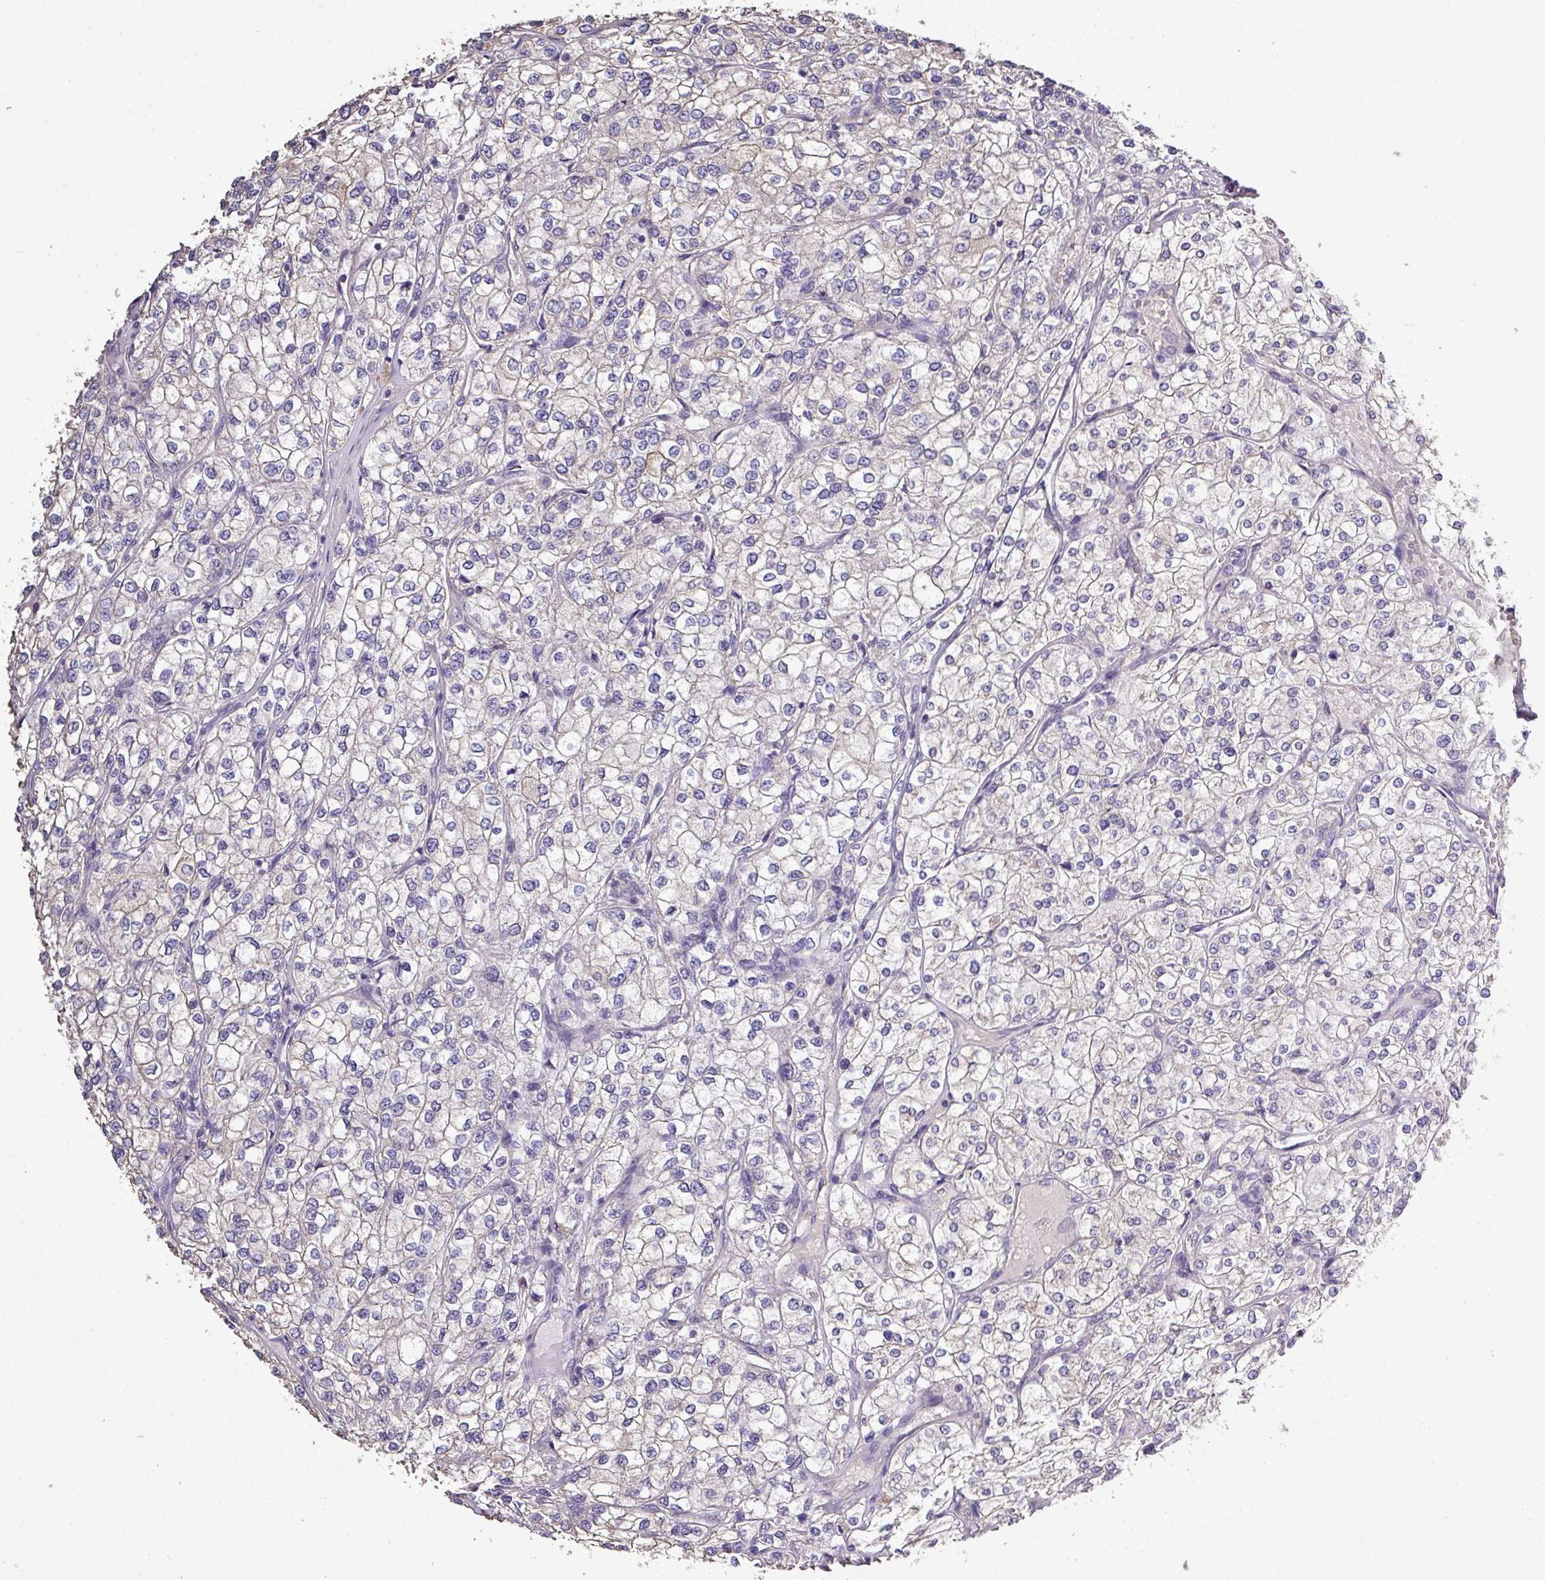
{"staining": {"intensity": "weak", "quantity": "<25%", "location": "cytoplasmic/membranous"}, "tissue": "renal cancer", "cell_type": "Tumor cells", "image_type": "cancer", "snomed": [{"axis": "morphology", "description": "Adenocarcinoma, NOS"}, {"axis": "topography", "description": "Kidney"}], "caption": "DAB (3,3'-diaminobenzidine) immunohistochemical staining of renal cancer reveals no significant positivity in tumor cells.", "gene": "ISLR", "patient": {"sex": "male", "age": 80}}